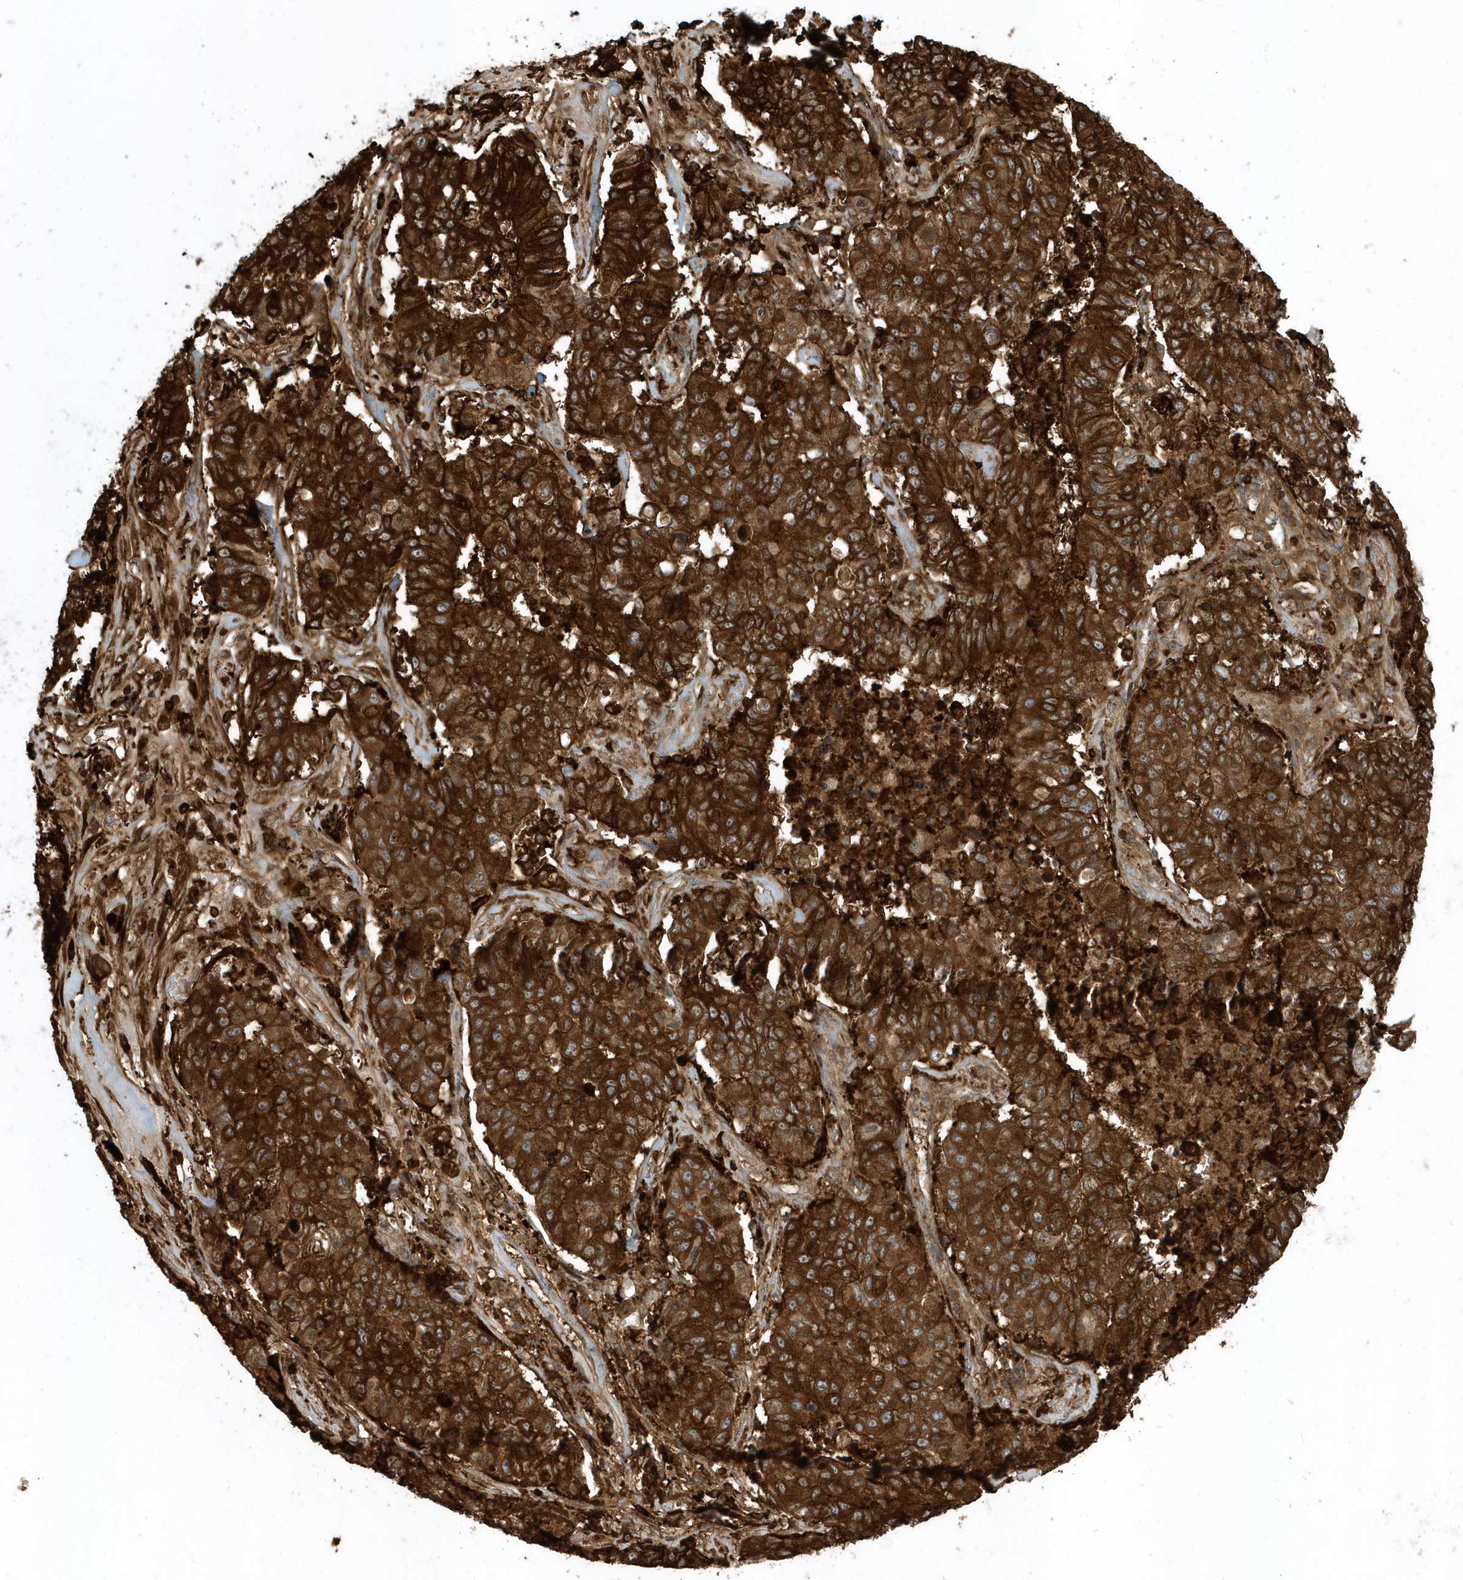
{"staining": {"intensity": "strong", "quantity": ">75%", "location": "cytoplasmic/membranous"}, "tissue": "lung cancer", "cell_type": "Tumor cells", "image_type": "cancer", "snomed": [{"axis": "morphology", "description": "Squamous cell carcinoma, NOS"}, {"axis": "topography", "description": "Lung"}], "caption": "This is an image of IHC staining of lung squamous cell carcinoma, which shows strong expression in the cytoplasmic/membranous of tumor cells.", "gene": "CLCN6", "patient": {"sex": "male", "age": 74}}